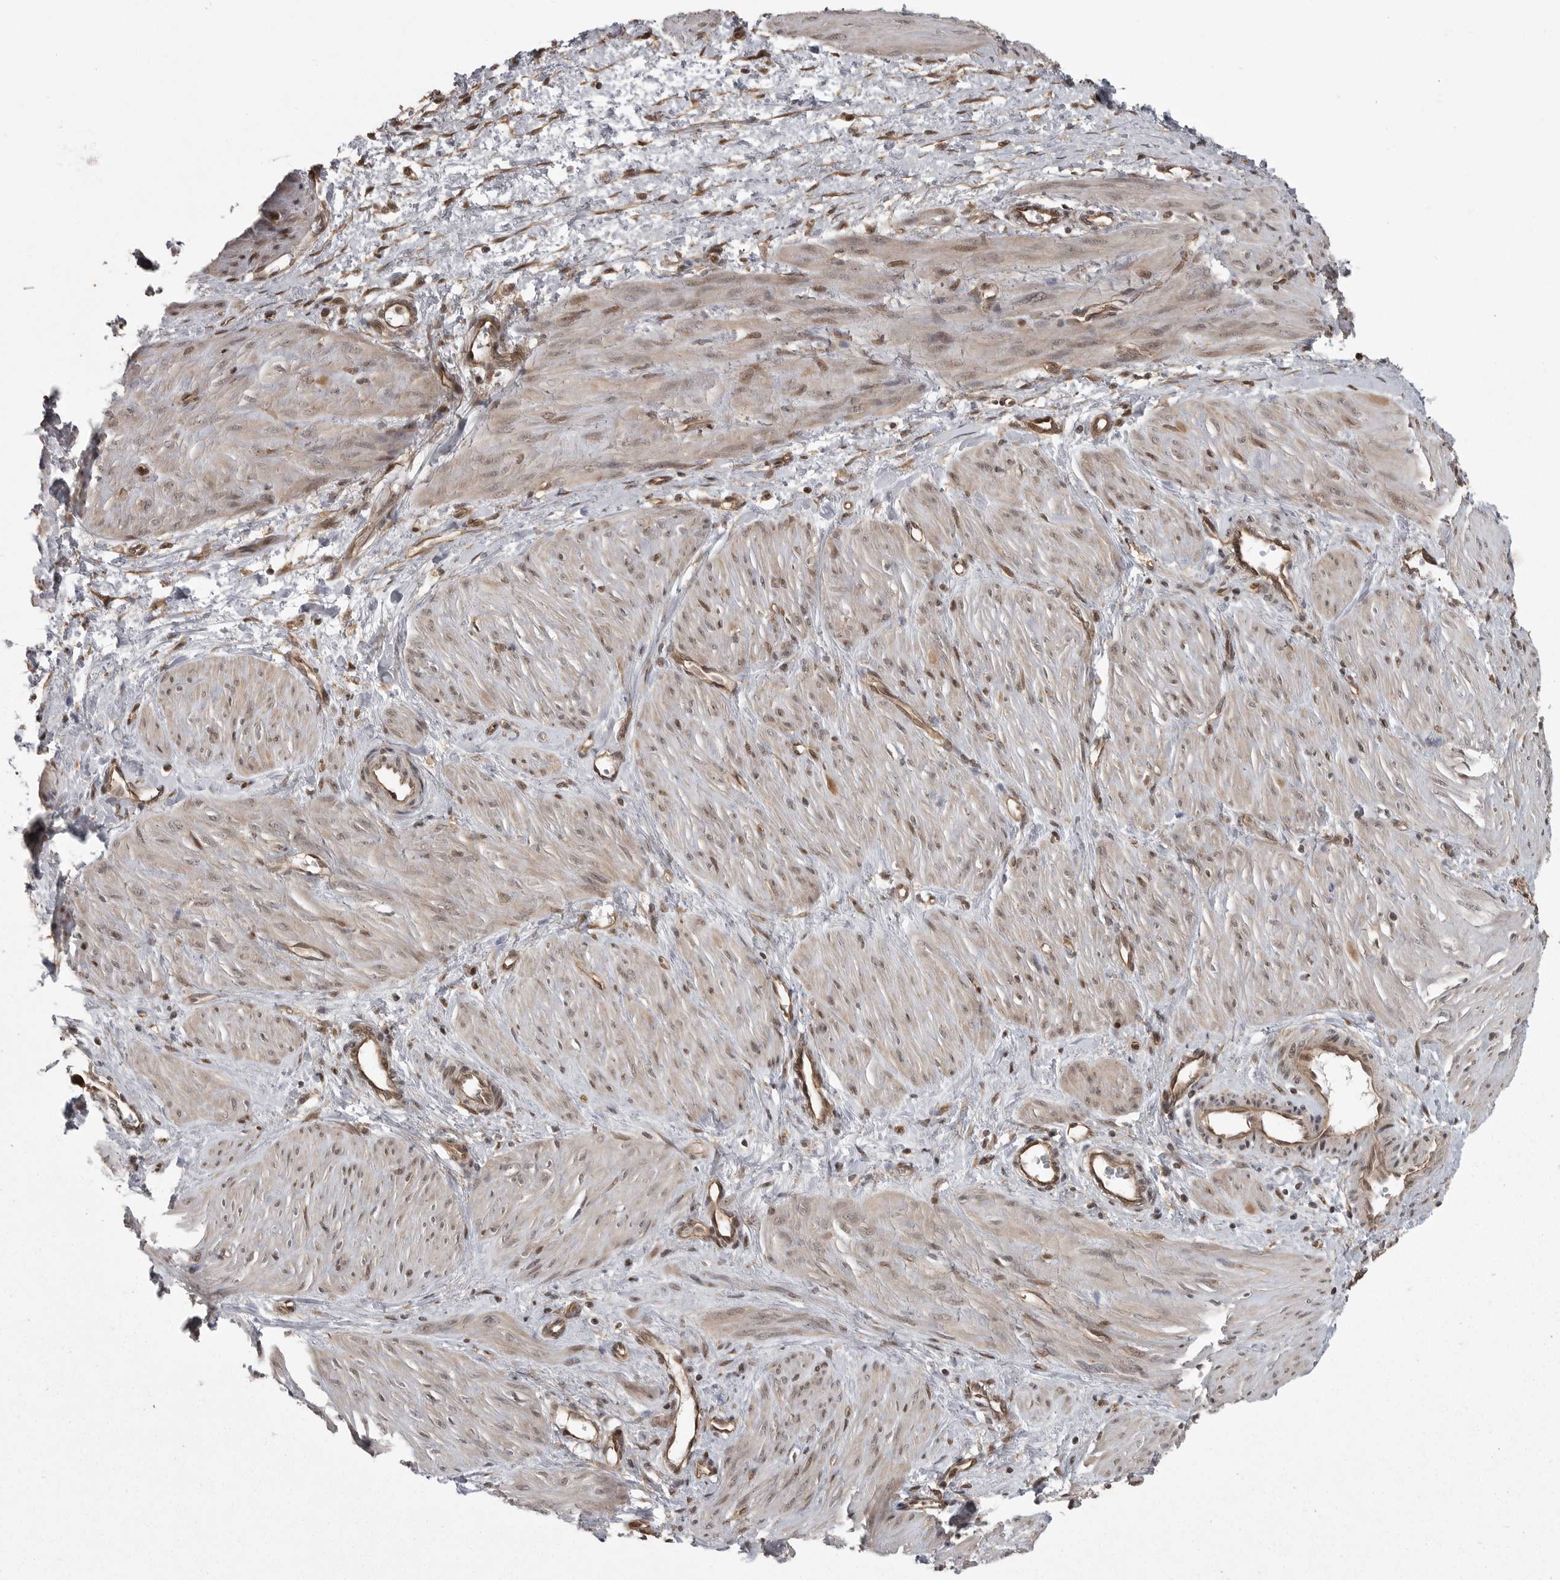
{"staining": {"intensity": "weak", "quantity": ">75%", "location": "cytoplasmic/membranous,nuclear"}, "tissue": "smooth muscle", "cell_type": "Smooth muscle cells", "image_type": "normal", "snomed": [{"axis": "morphology", "description": "Normal tissue, NOS"}, {"axis": "topography", "description": "Endometrium"}], "caption": "Smooth muscle stained with DAB (3,3'-diaminobenzidine) immunohistochemistry reveals low levels of weak cytoplasmic/membranous,nuclear expression in approximately >75% of smooth muscle cells.", "gene": "DNAJC8", "patient": {"sex": "female", "age": 33}}